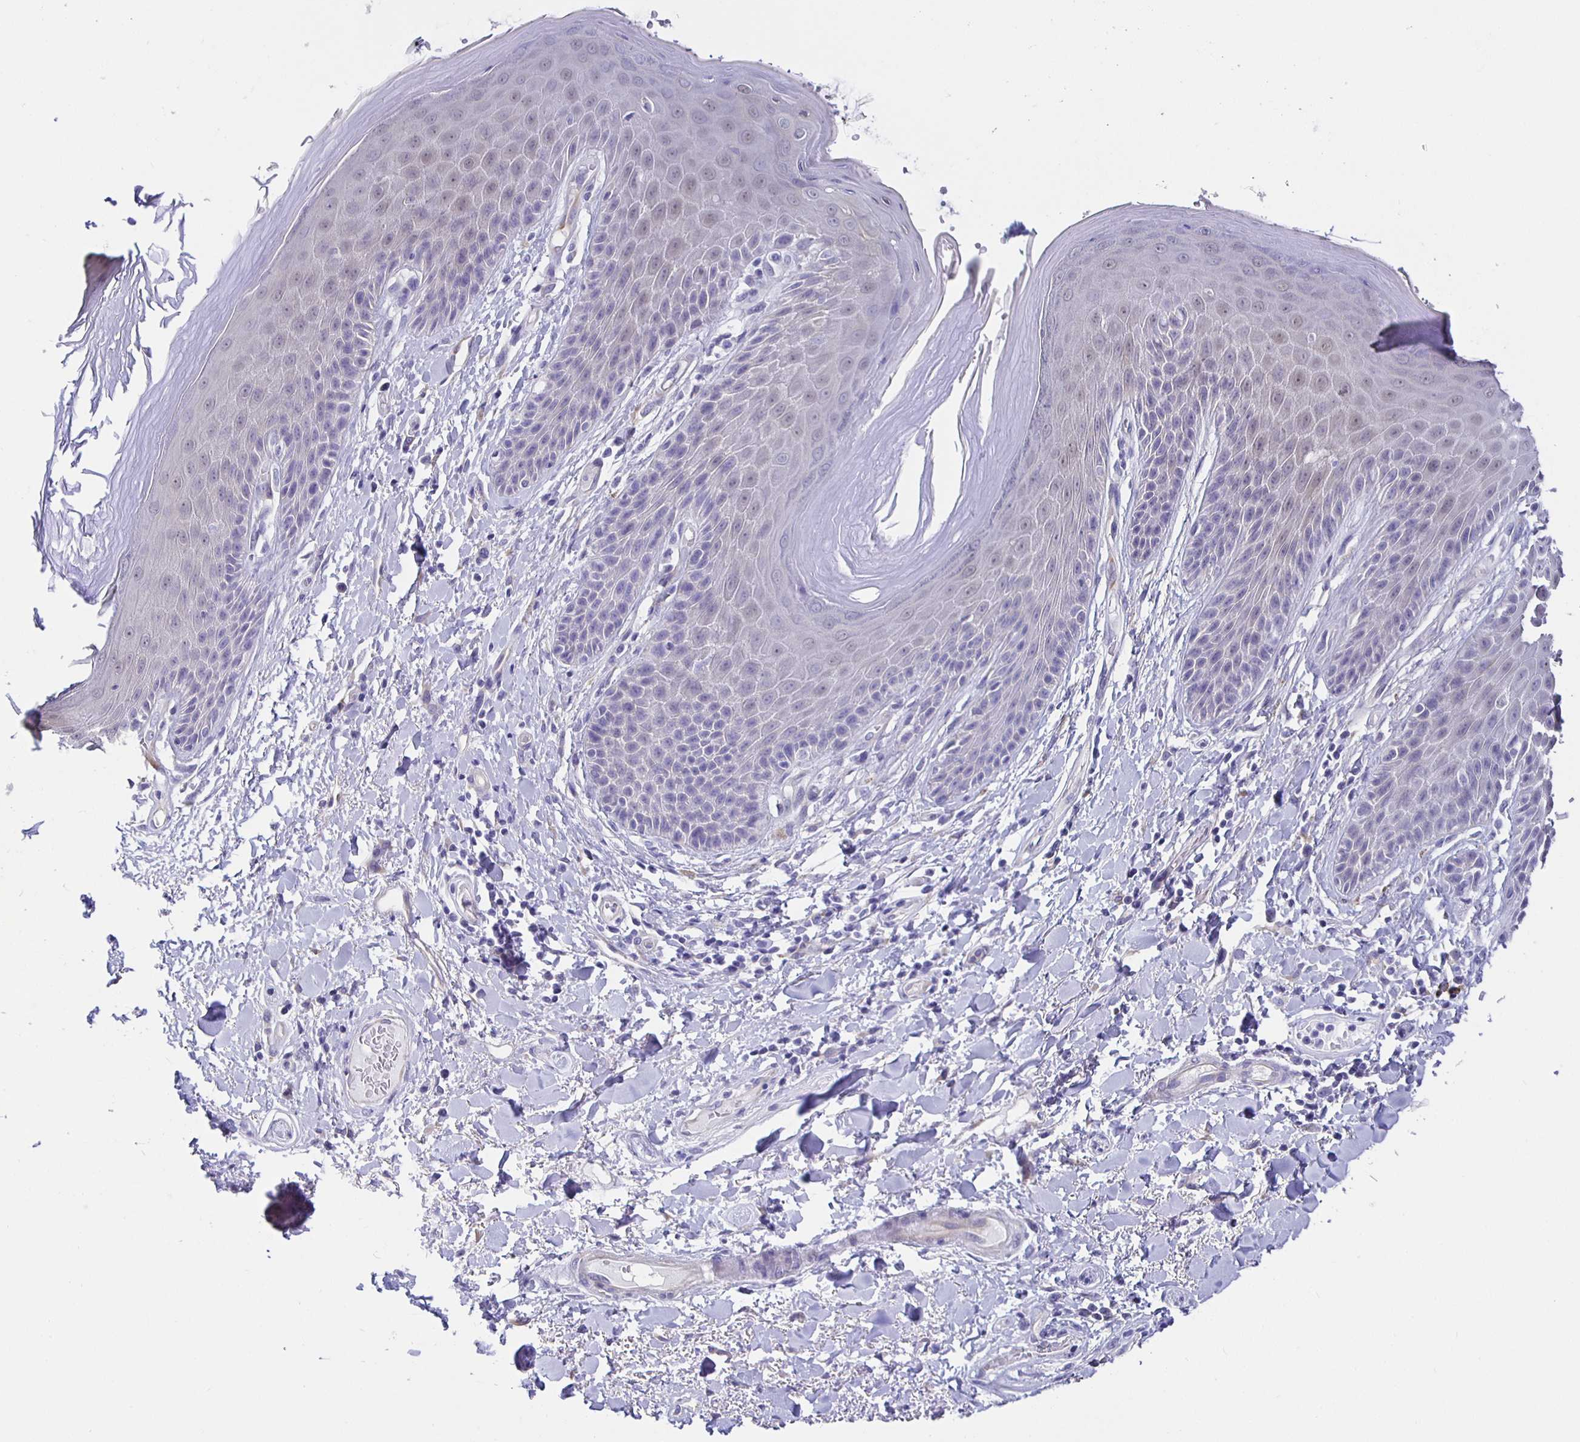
{"staining": {"intensity": "moderate", "quantity": "<25%", "location": "cytoplasmic/membranous"}, "tissue": "skin", "cell_type": "Epidermal cells", "image_type": "normal", "snomed": [{"axis": "morphology", "description": "Normal tissue, NOS"}, {"axis": "topography", "description": "Anal"}, {"axis": "topography", "description": "Peripheral nerve tissue"}], "caption": "Epidermal cells show low levels of moderate cytoplasmic/membranous staining in approximately <25% of cells in benign skin.", "gene": "HSPA4L", "patient": {"sex": "male", "age": 51}}